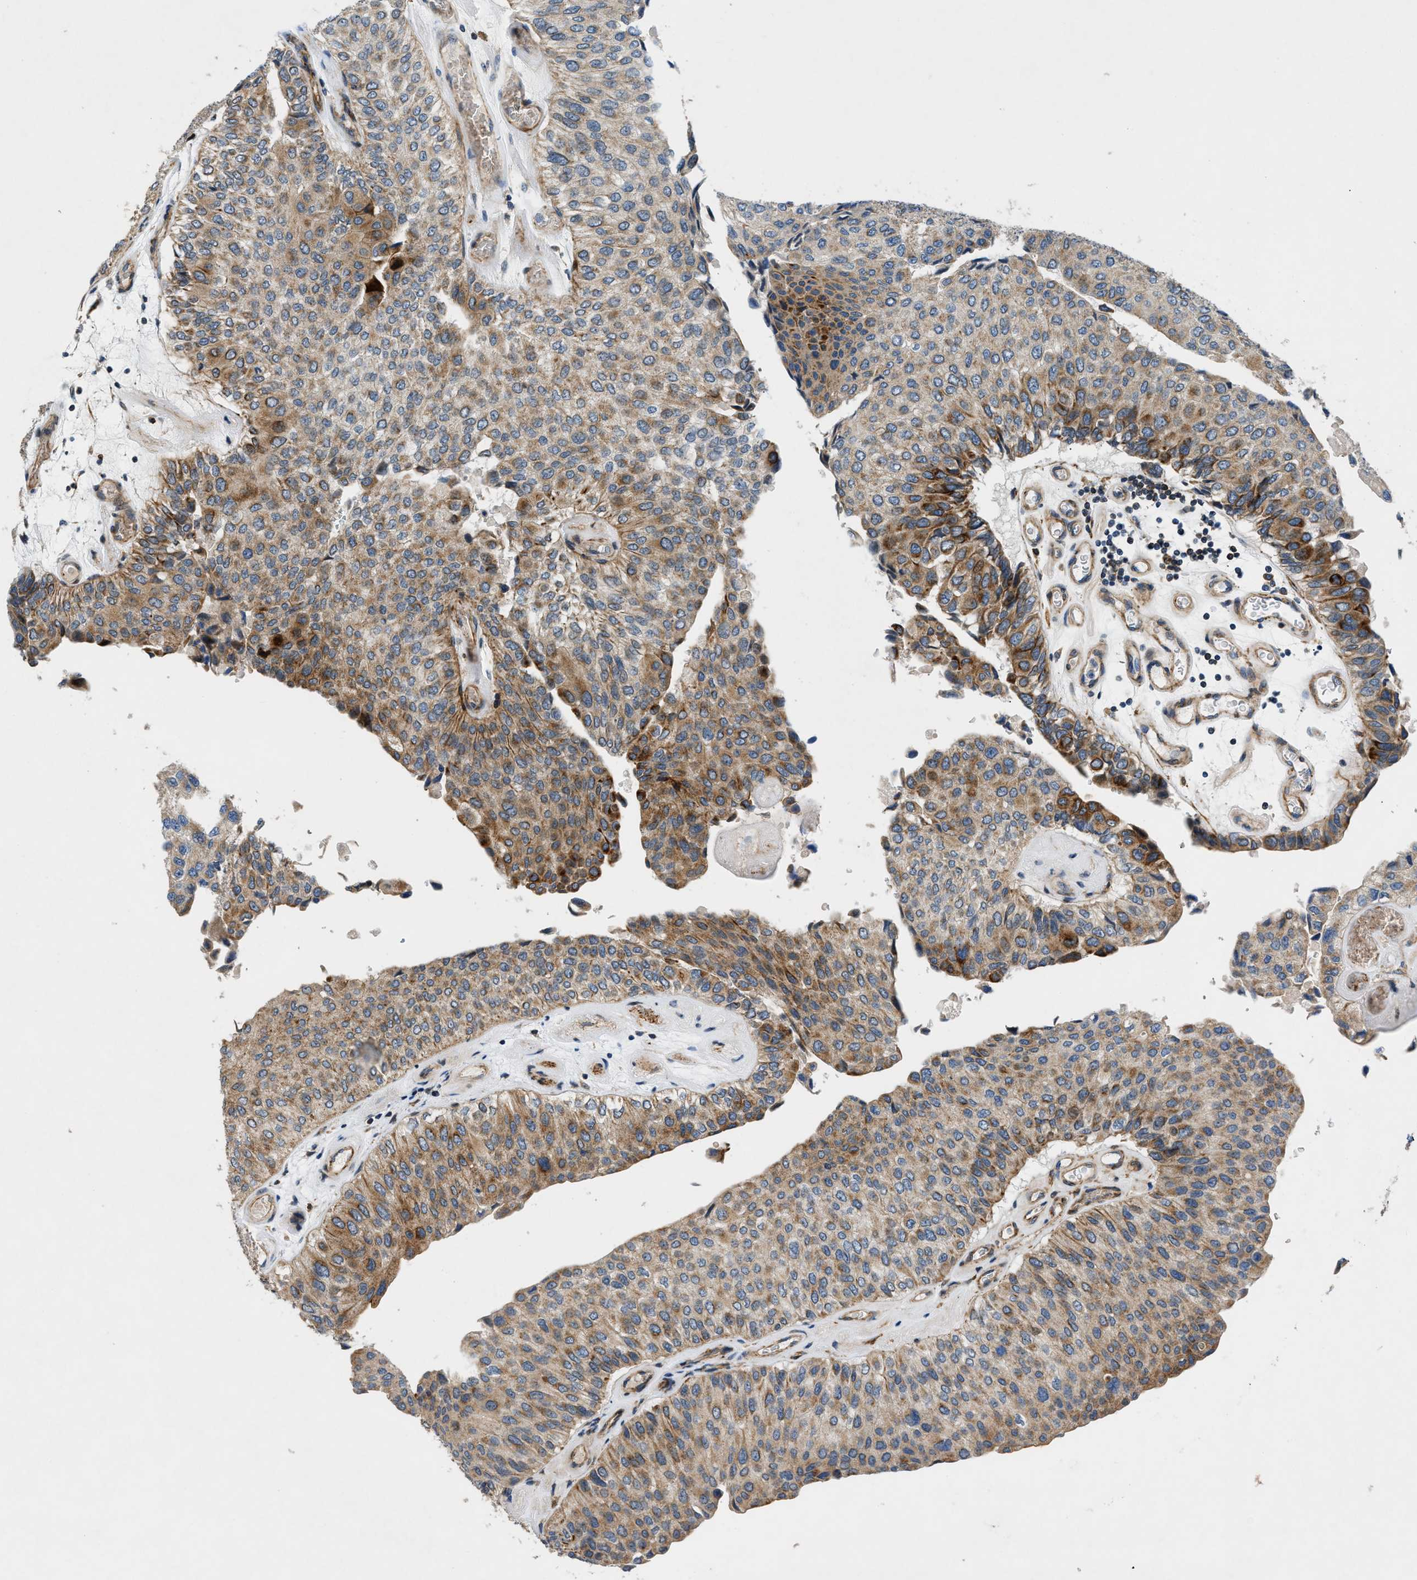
{"staining": {"intensity": "moderate", "quantity": "25%-75%", "location": "cytoplasmic/membranous"}, "tissue": "urothelial cancer", "cell_type": "Tumor cells", "image_type": "cancer", "snomed": [{"axis": "morphology", "description": "Urothelial carcinoma, High grade"}, {"axis": "topography", "description": "Kidney"}, {"axis": "topography", "description": "Urinary bladder"}], "caption": "Urothelial cancer stained with a brown dye displays moderate cytoplasmic/membranous positive staining in approximately 25%-75% of tumor cells.", "gene": "DHODH", "patient": {"sex": "male", "age": 77}}